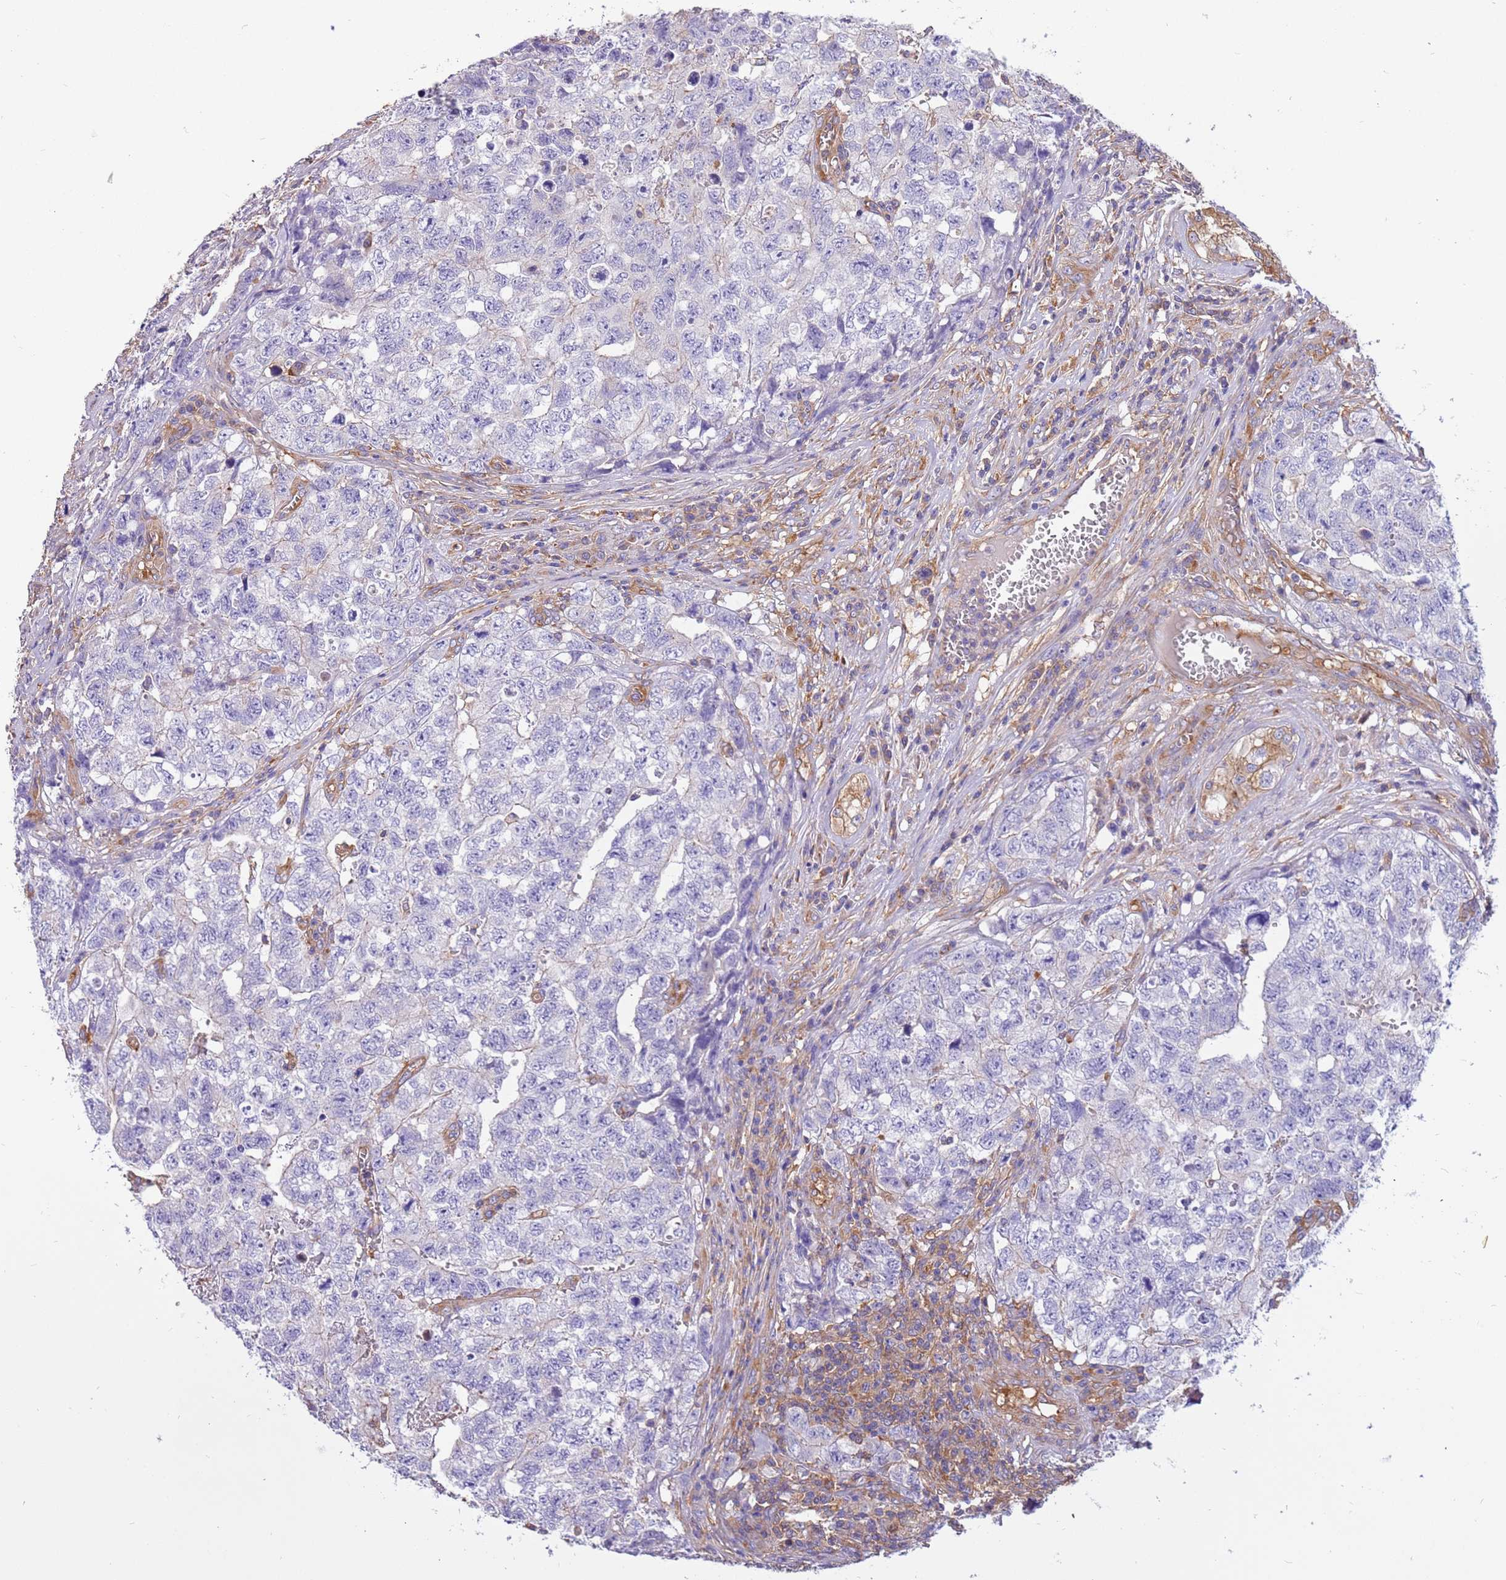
{"staining": {"intensity": "negative", "quantity": "none", "location": "none"}, "tissue": "testis cancer", "cell_type": "Tumor cells", "image_type": "cancer", "snomed": [{"axis": "morphology", "description": "Carcinoma, Embryonal, NOS"}, {"axis": "topography", "description": "Testis"}], "caption": "Tumor cells show no significant positivity in embryonal carcinoma (testis).", "gene": "NAALADL1", "patient": {"sex": "male", "age": 31}}